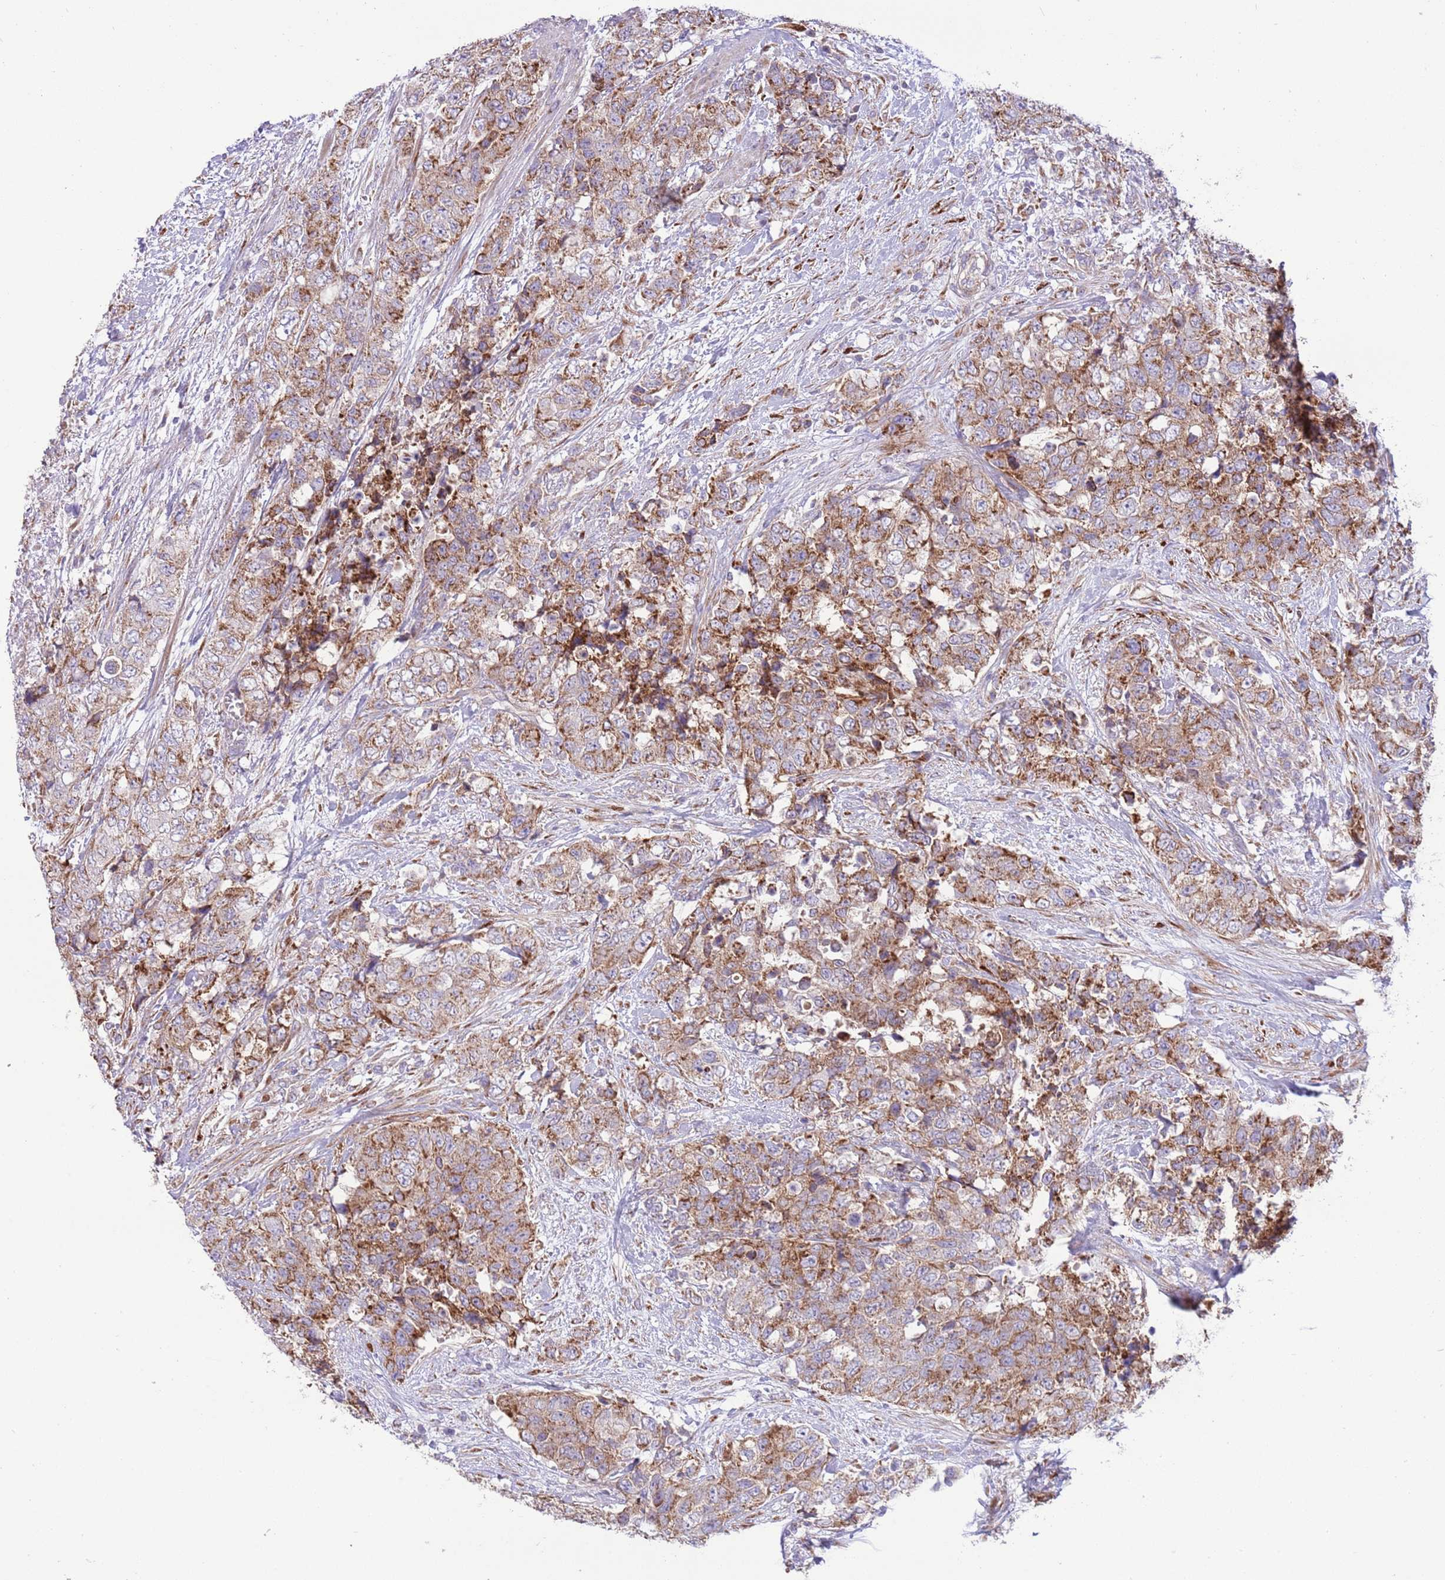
{"staining": {"intensity": "moderate", "quantity": ">75%", "location": "cytoplasmic/membranous"}, "tissue": "urothelial cancer", "cell_type": "Tumor cells", "image_type": "cancer", "snomed": [{"axis": "morphology", "description": "Urothelial carcinoma, High grade"}, {"axis": "topography", "description": "Urinary bladder"}], "caption": "Urothelial carcinoma (high-grade) stained with DAB (3,3'-diaminobenzidine) immunohistochemistry demonstrates medium levels of moderate cytoplasmic/membranous positivity in about >75% of tumor cells. (IHC, brightfield microscopy, high magnification).", "gene": "TOMM5", "patient": {"sex": "female", "age": 78}}